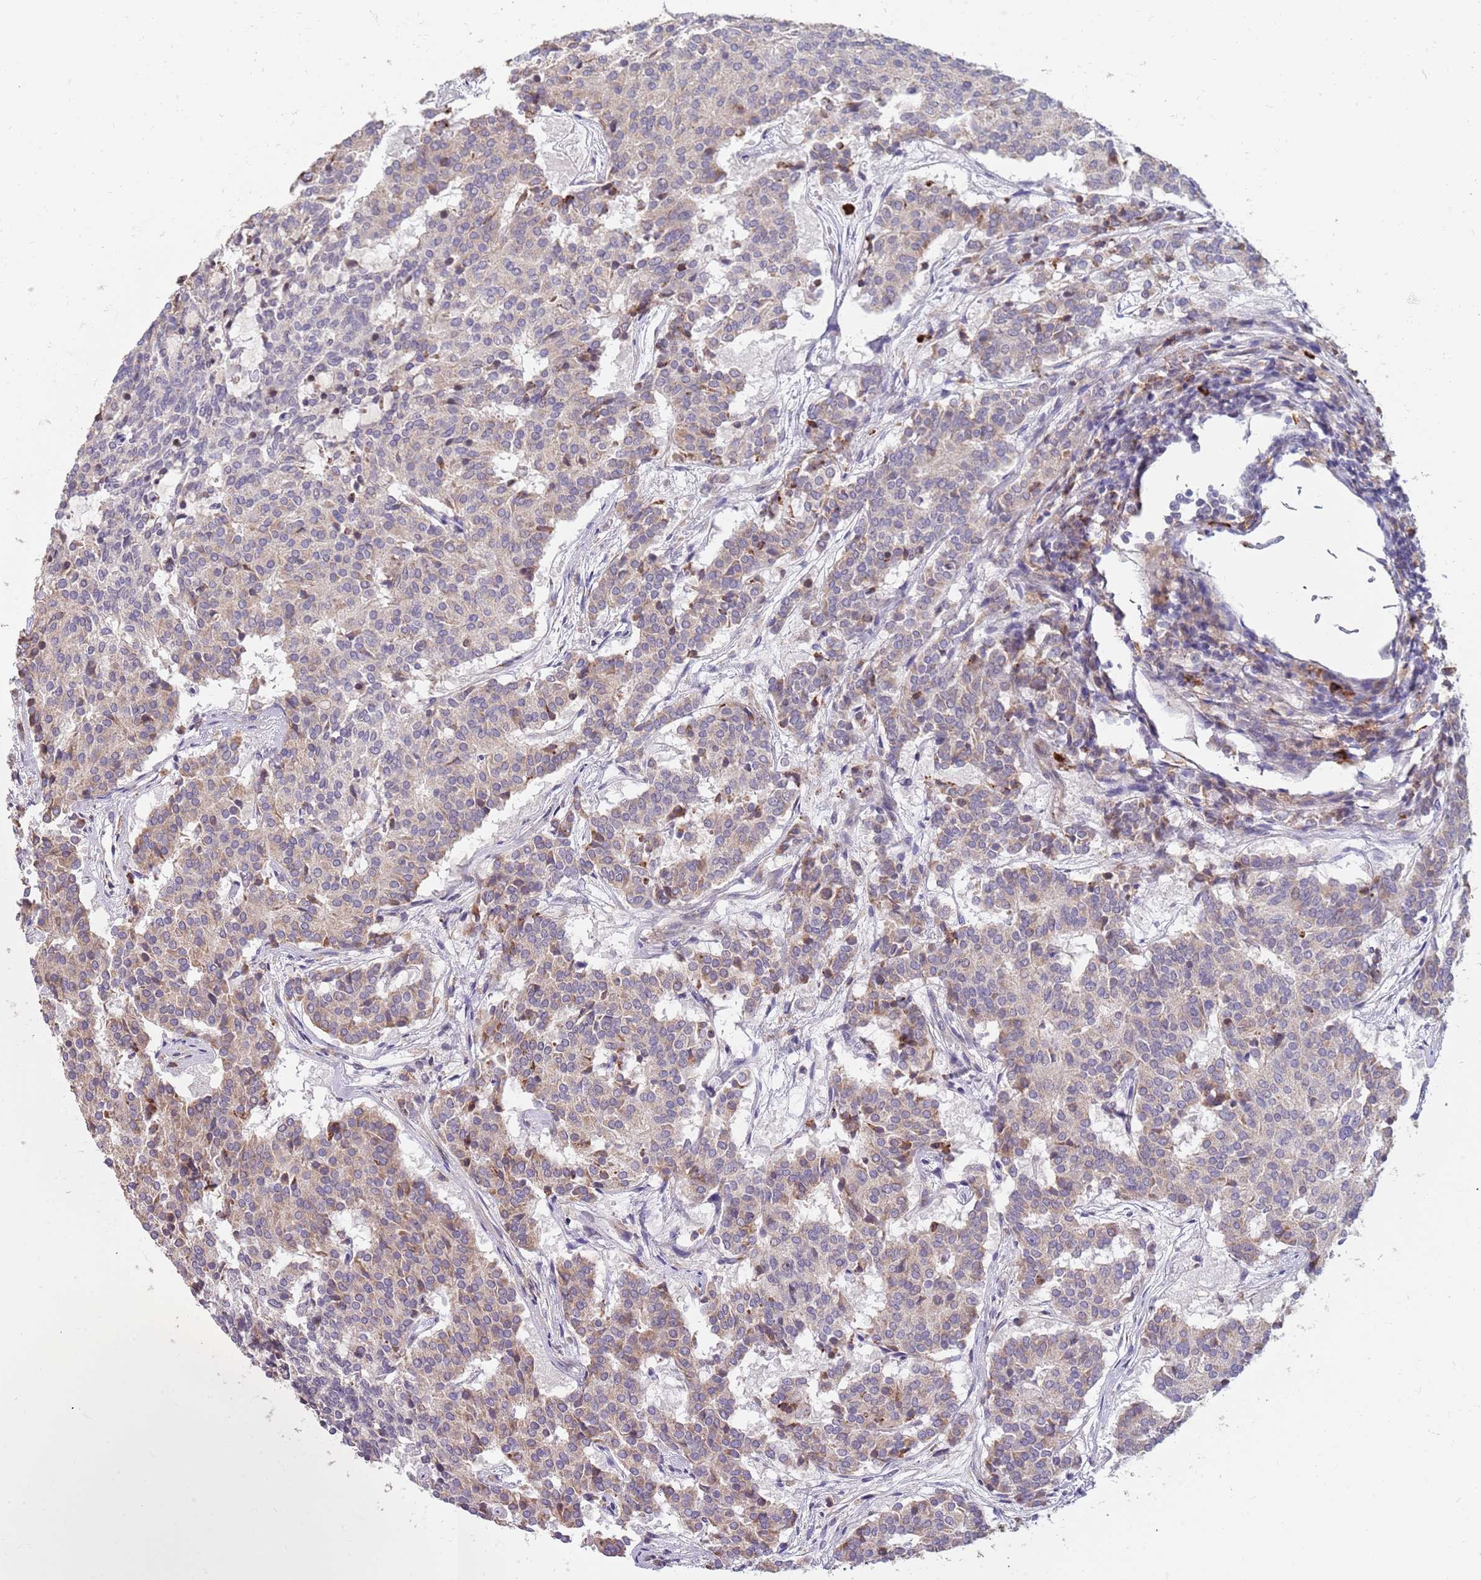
{"staining": {"intensity": "weak", "quantity": "25%-75%", "location": "cytoplasmic/membranous"}, "tissue": "carcinoid", "cell_type": "Tumor cells", "image_type": "cancer", "snomed": [{"axis": "morphology", "description": "Carcinoid, malignant, NOS"}, {"axis": "topography", "description": "Pancreas"}], "caption": "Immunohistochemical staining of carcinoid (malignant) reveals low levels of weak cytoplasmic/membranous protein expression in approximately 25%-75% of tumor cells.", "gene": "SUSD1", "patient": {"sex": "female", "age": 54}}